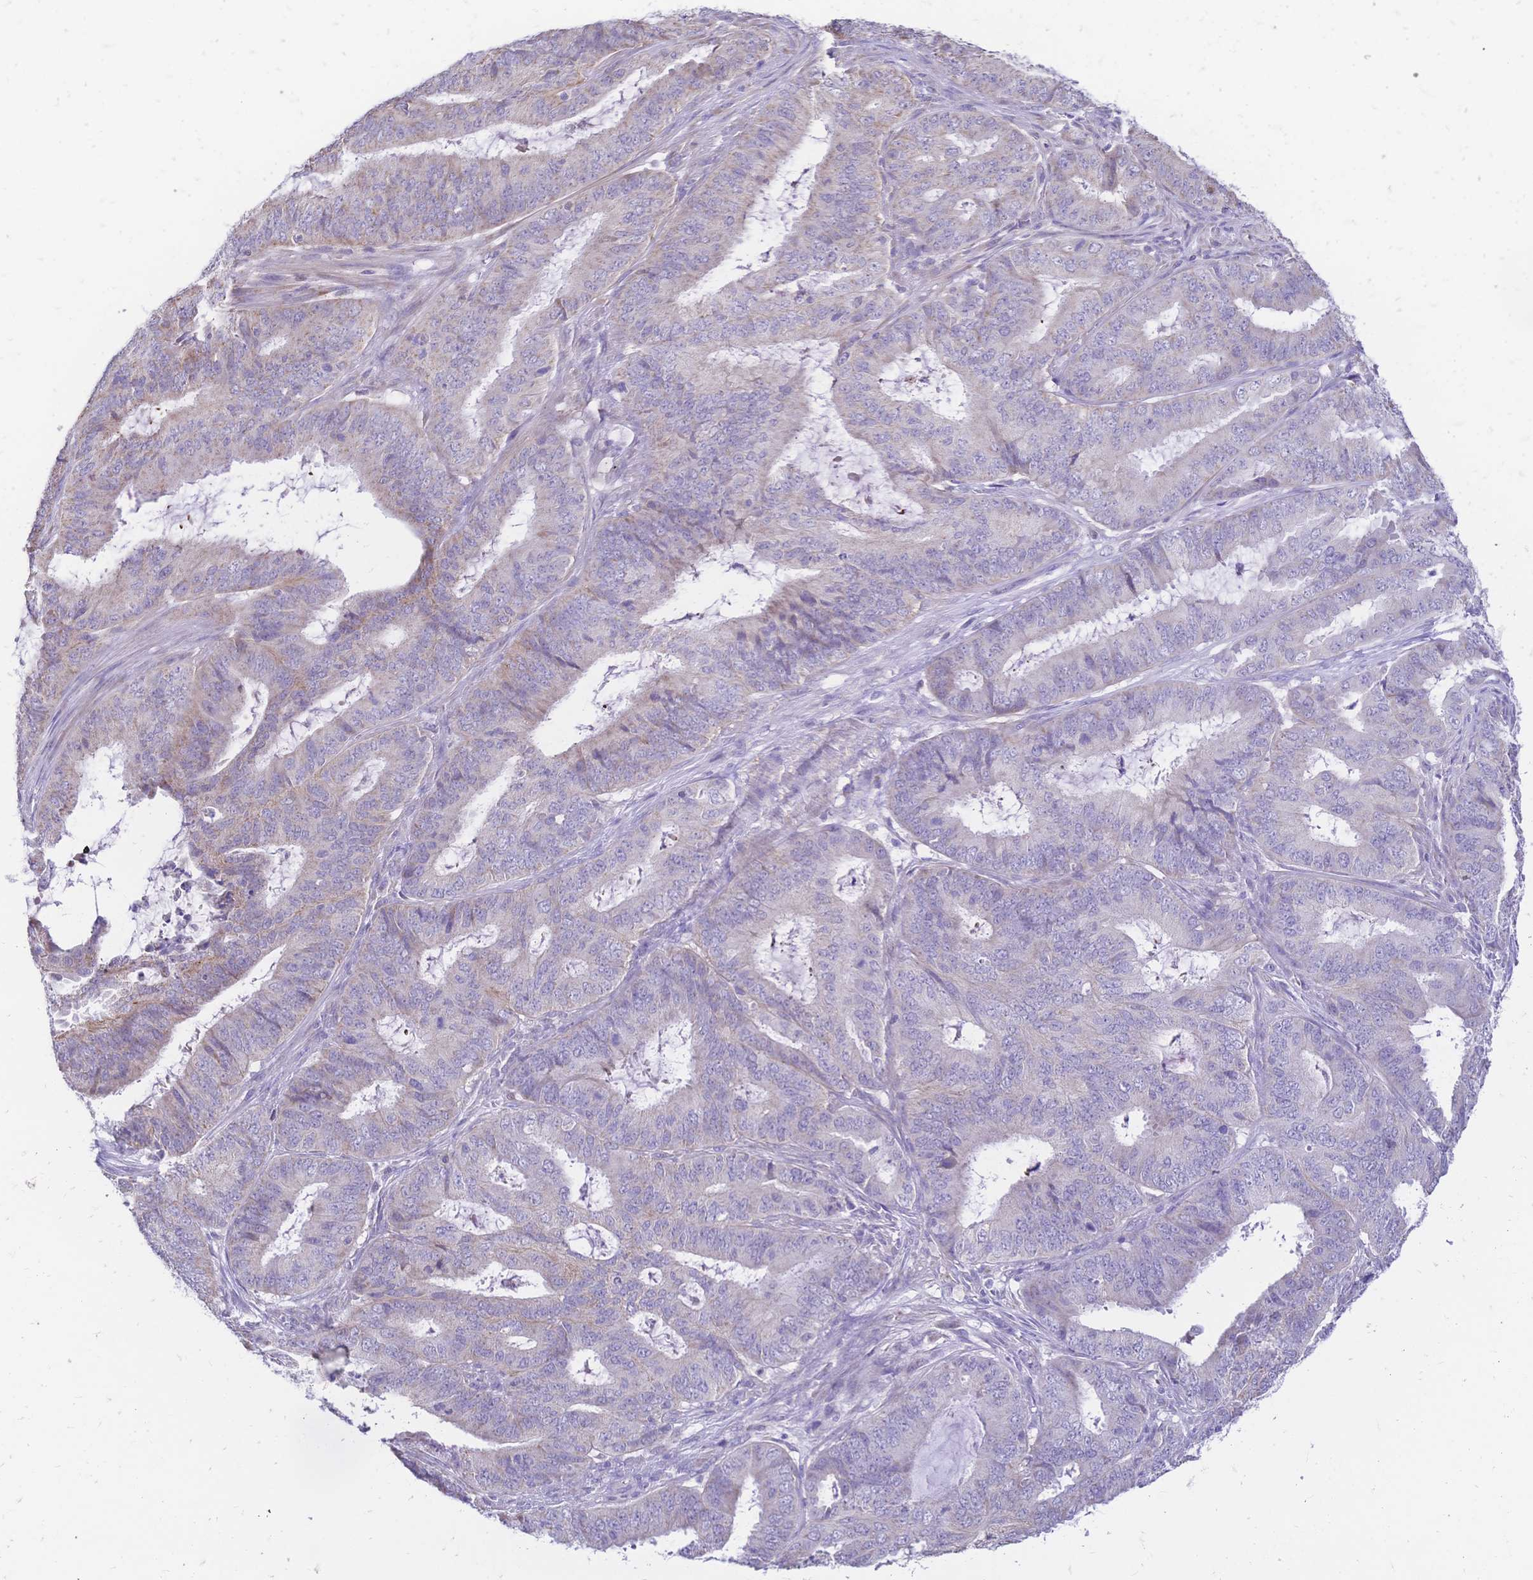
{"staining": {"intensity": "weak", "quantity": "<25%", "location": "cytoplasmic/membranous"}, "tissue": "endometrial cancer", "cell_type": "Tumor cells", "image_type": "cancer", "snomed": [{"axis": "morphology", "description": "Adenocarcinoma, NOS"}, {"axis": "topography", "description": "Endometrium"}], "caption": "IHC of human adenocarcinoma (endometrial) demonstrates no staining in tumor cells.", "gene": "CLEC18B", "patient": {"sex": "female", "age": 51}}